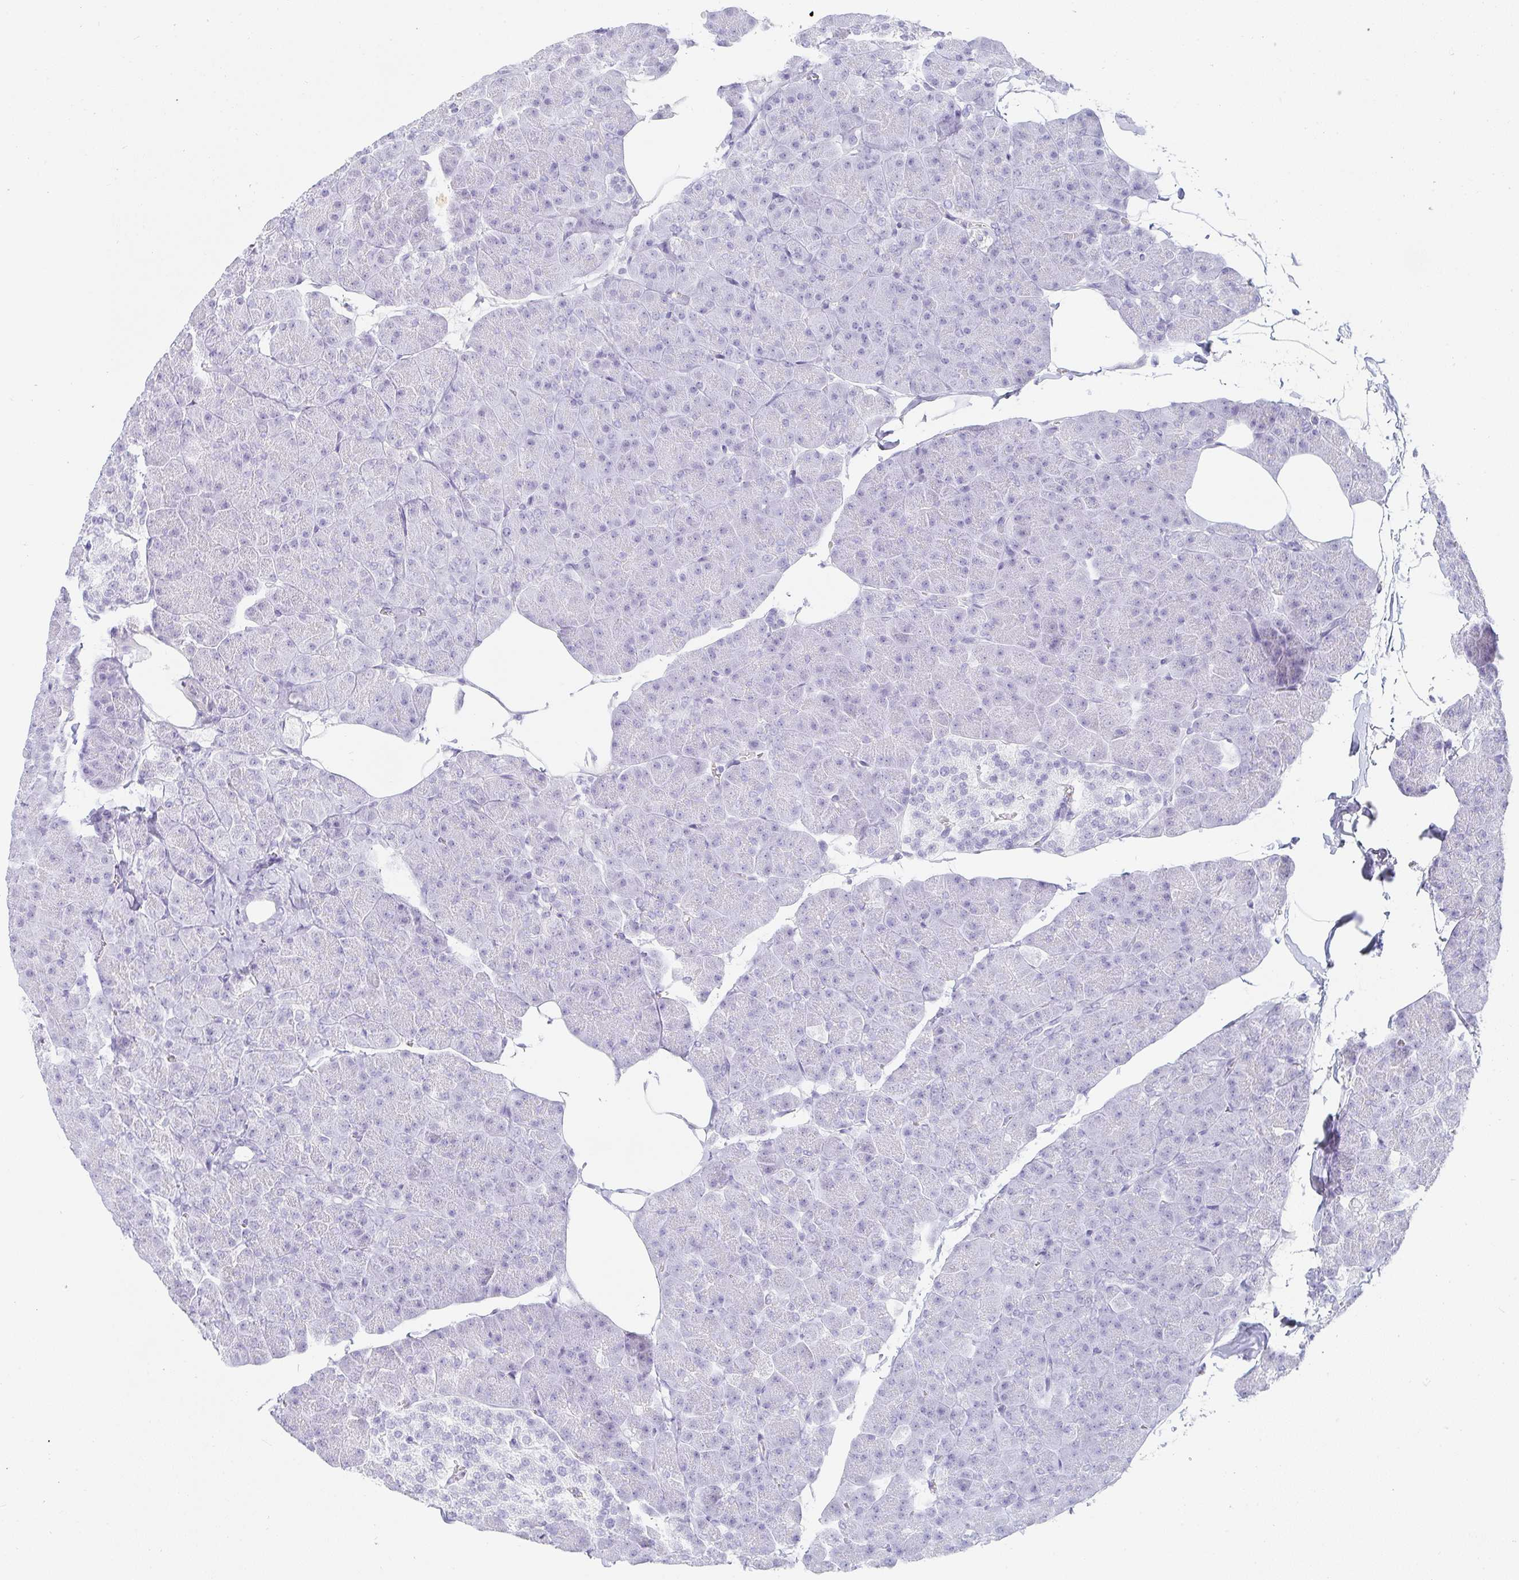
{"staining": {"intensity": "negative", "quantity": "none", "location": "none"}, "tissue": "pancreas", "cell_type": "Exocrine glandular cells", "image_type": "normal", "snomed": [{"axis": "morphology", "description": "Normal tissue, NOS"}, {"axis": "topography", "description": "Pancreas"}], "caption": "The immunohistochemistry histopathology image has no significant staining in exocrine glandular cells of pancreas. Nuclei are stained in blue.", "gene": "PRND", "patient": {"sex": "male", "age": 35}}